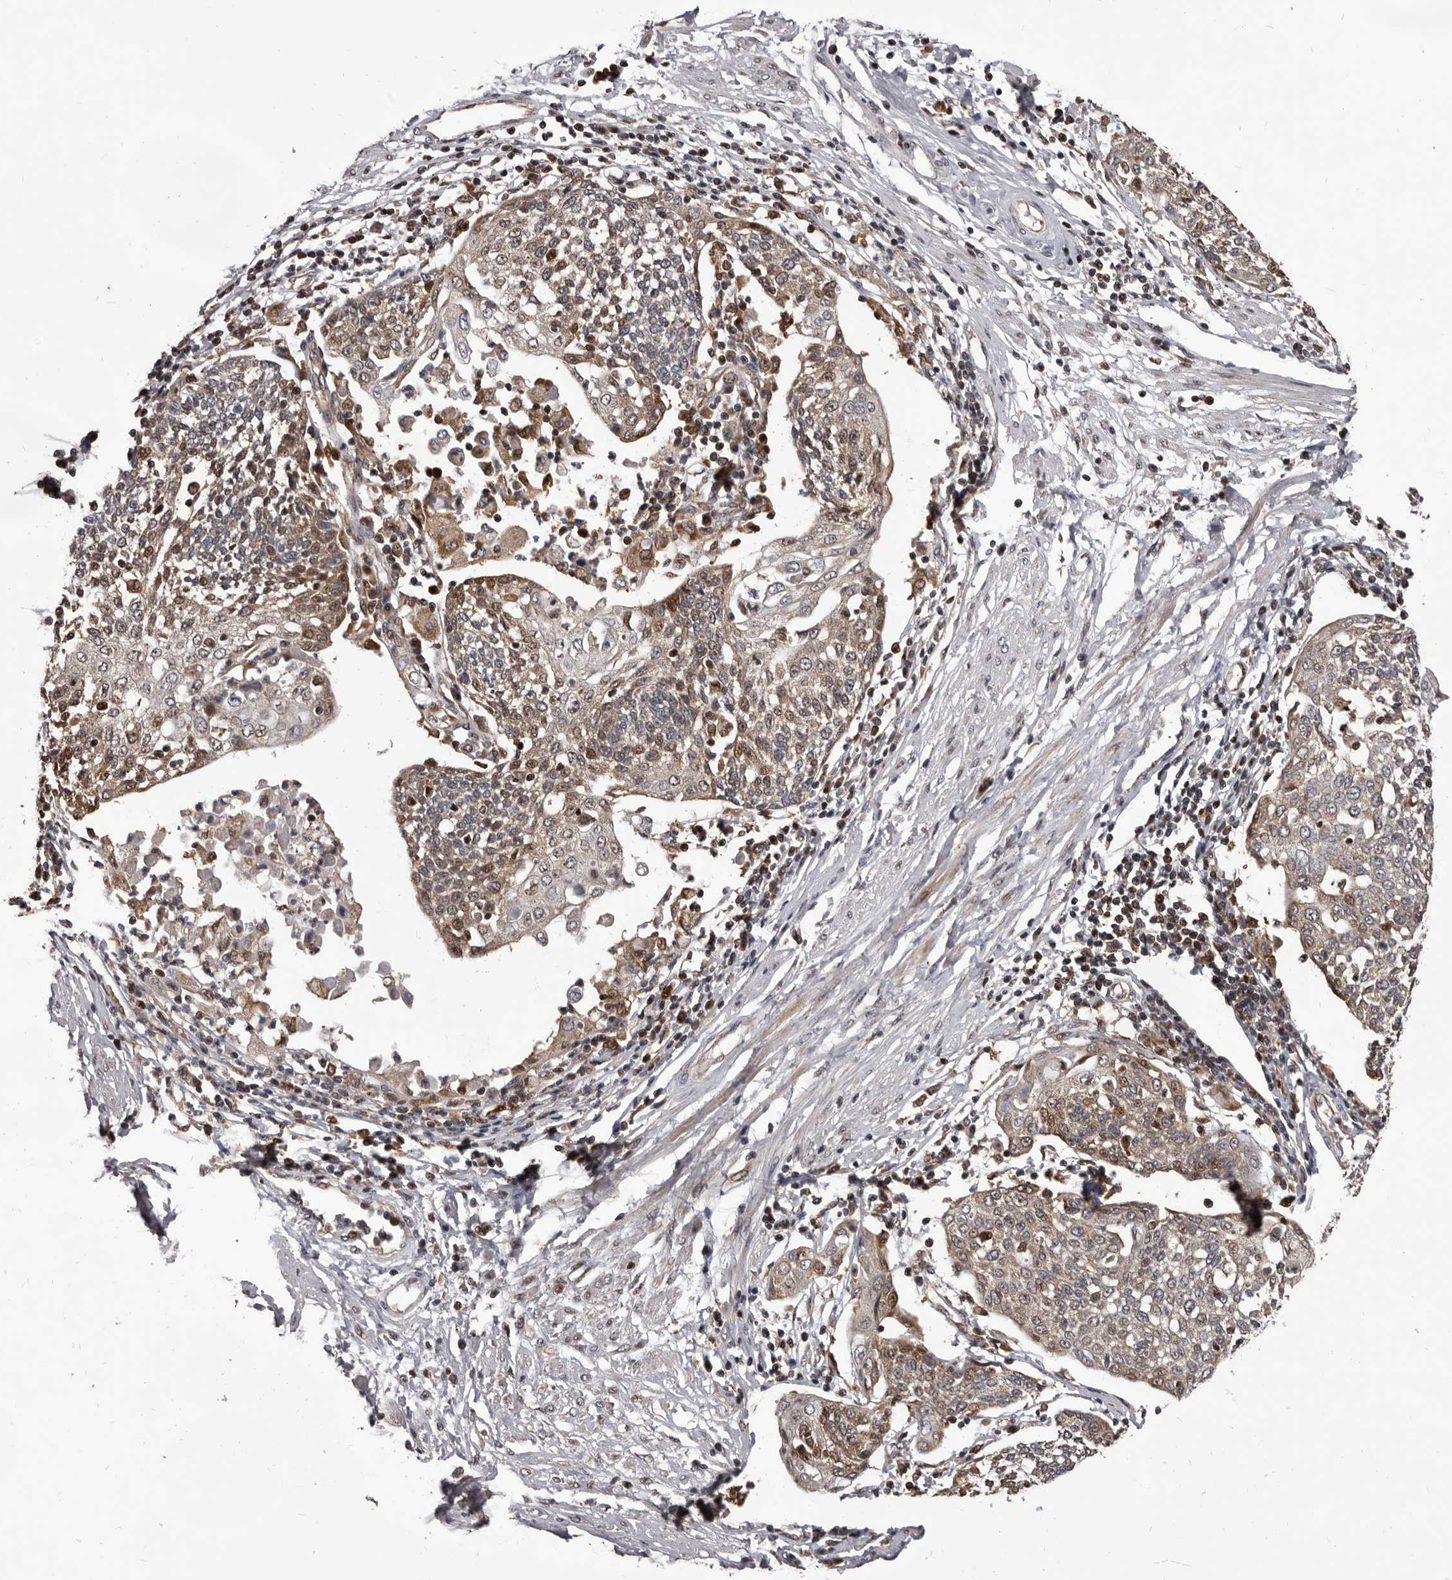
{"staining": {"intensity": "weak", "quantity": "25%-75%", "location": "cytoplasmic/membranous,nuclear"}, "tissue": "cervical cancer", "cell_type": "Tumor cells", "image_type": "cancer", "snomed": [{"axis": "morphology", "description": "Squamous cell carcinoma, NOS"}, {"axis": "topography", "description": "Cervix"}], "caption": "Protein positivity by immunohistochemistry (IHC) exhibits weak cytoplasmic/membranous and nuclear expression in approximately 25%-75% of tumor cells in cervical squamous cell carcinoma.", "gene": "MAP3K14", "patient": {"sex": "female", "age": 34}}